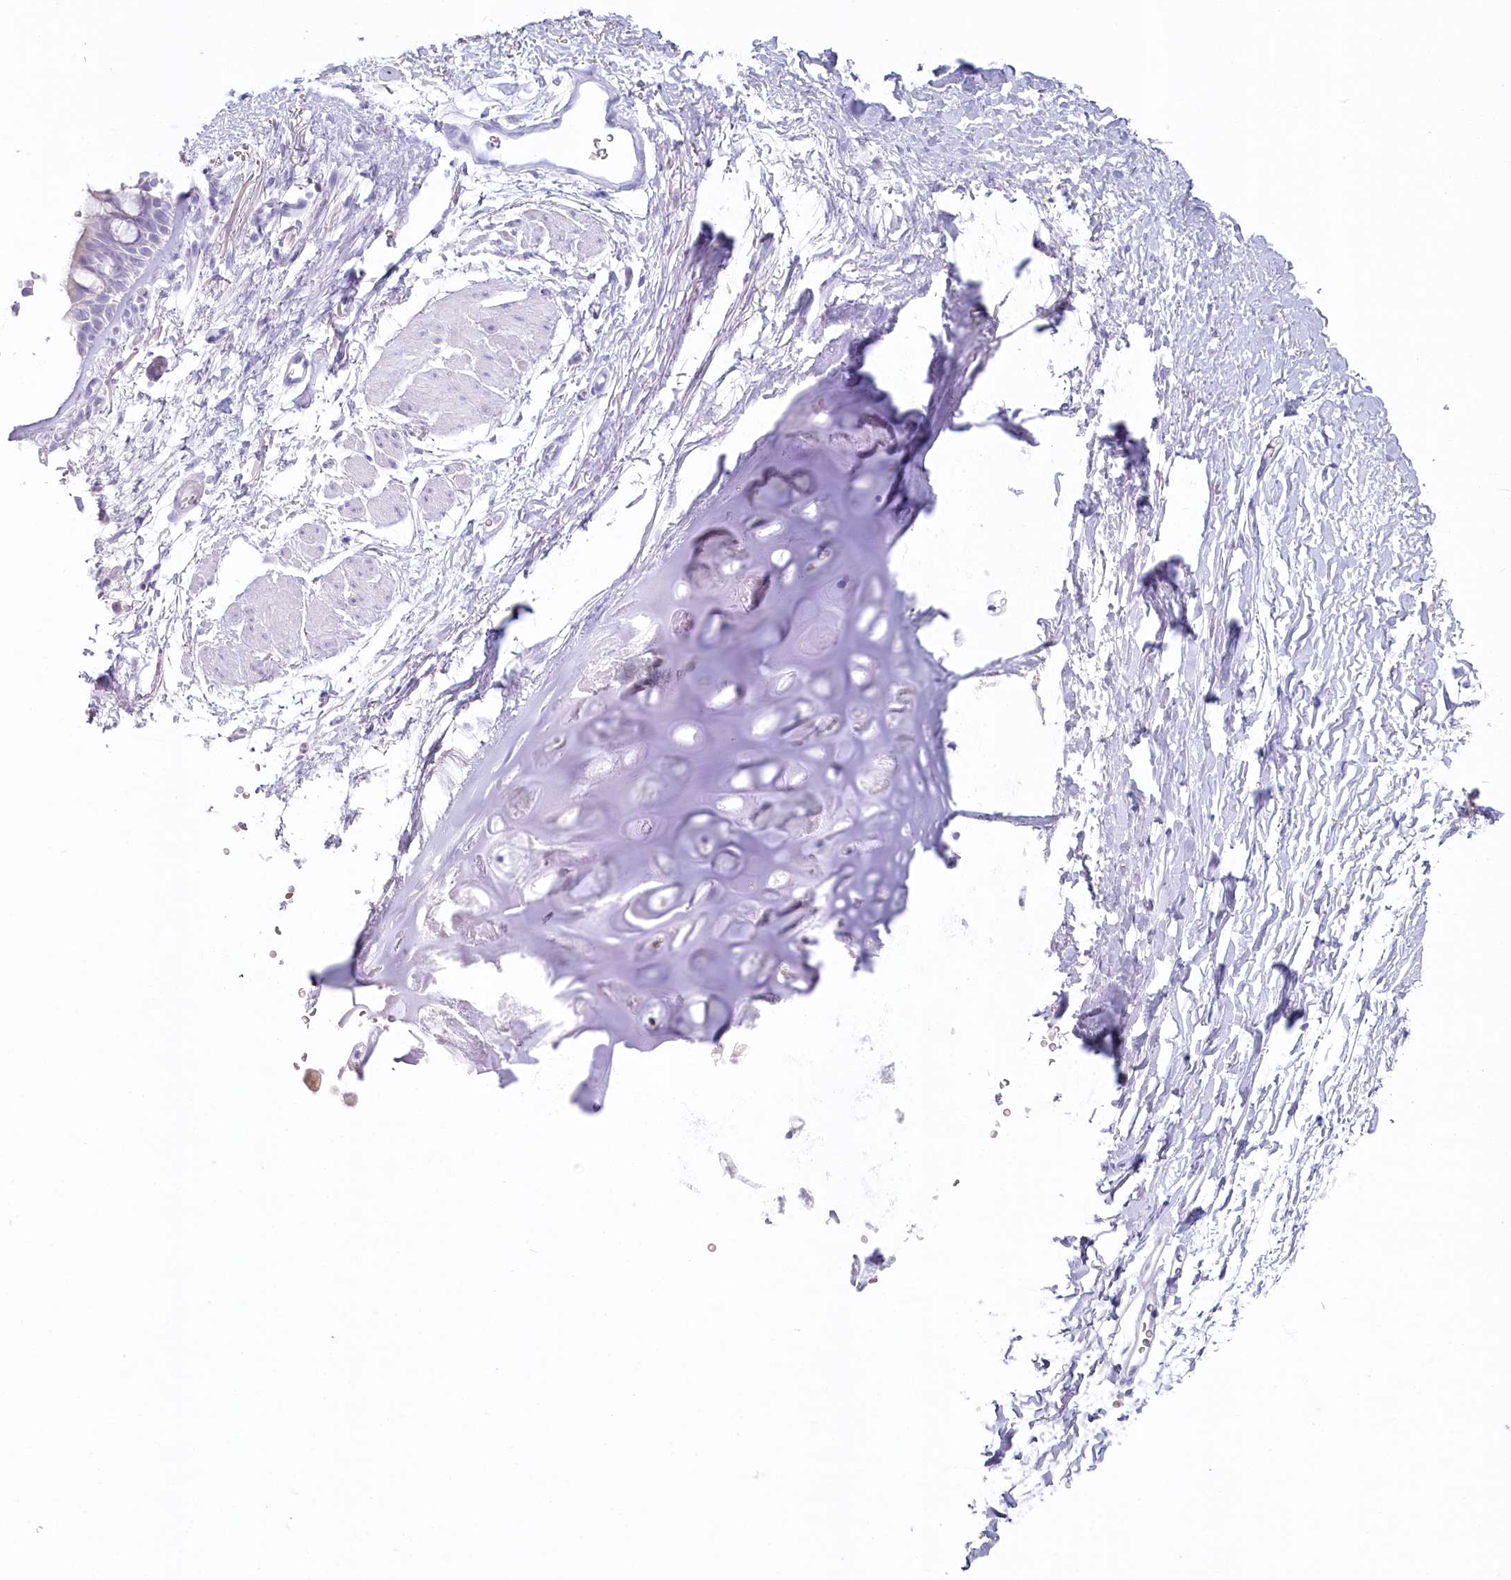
{"staining": {"intensity": "negative", "quantity": "none", "location": "none"}, "tissue": "bronchus", "cell_type": "Respiratory epithelial cells", "image_type": "normal", "snomed": [{"axis": "morphology", "description": "Normal tissue, NOS"}, {"axis": "topography", "description": "Cartilage tissue"}, {"axis": "topography", "description": "Bronchus"}], "caption": "Immunohistochemistry of unremarkable human bronchus displays no positivity in respiratory epithelial cells.", "gene": "IFIT5", "patient": {"sex": "female", "age": 53}}